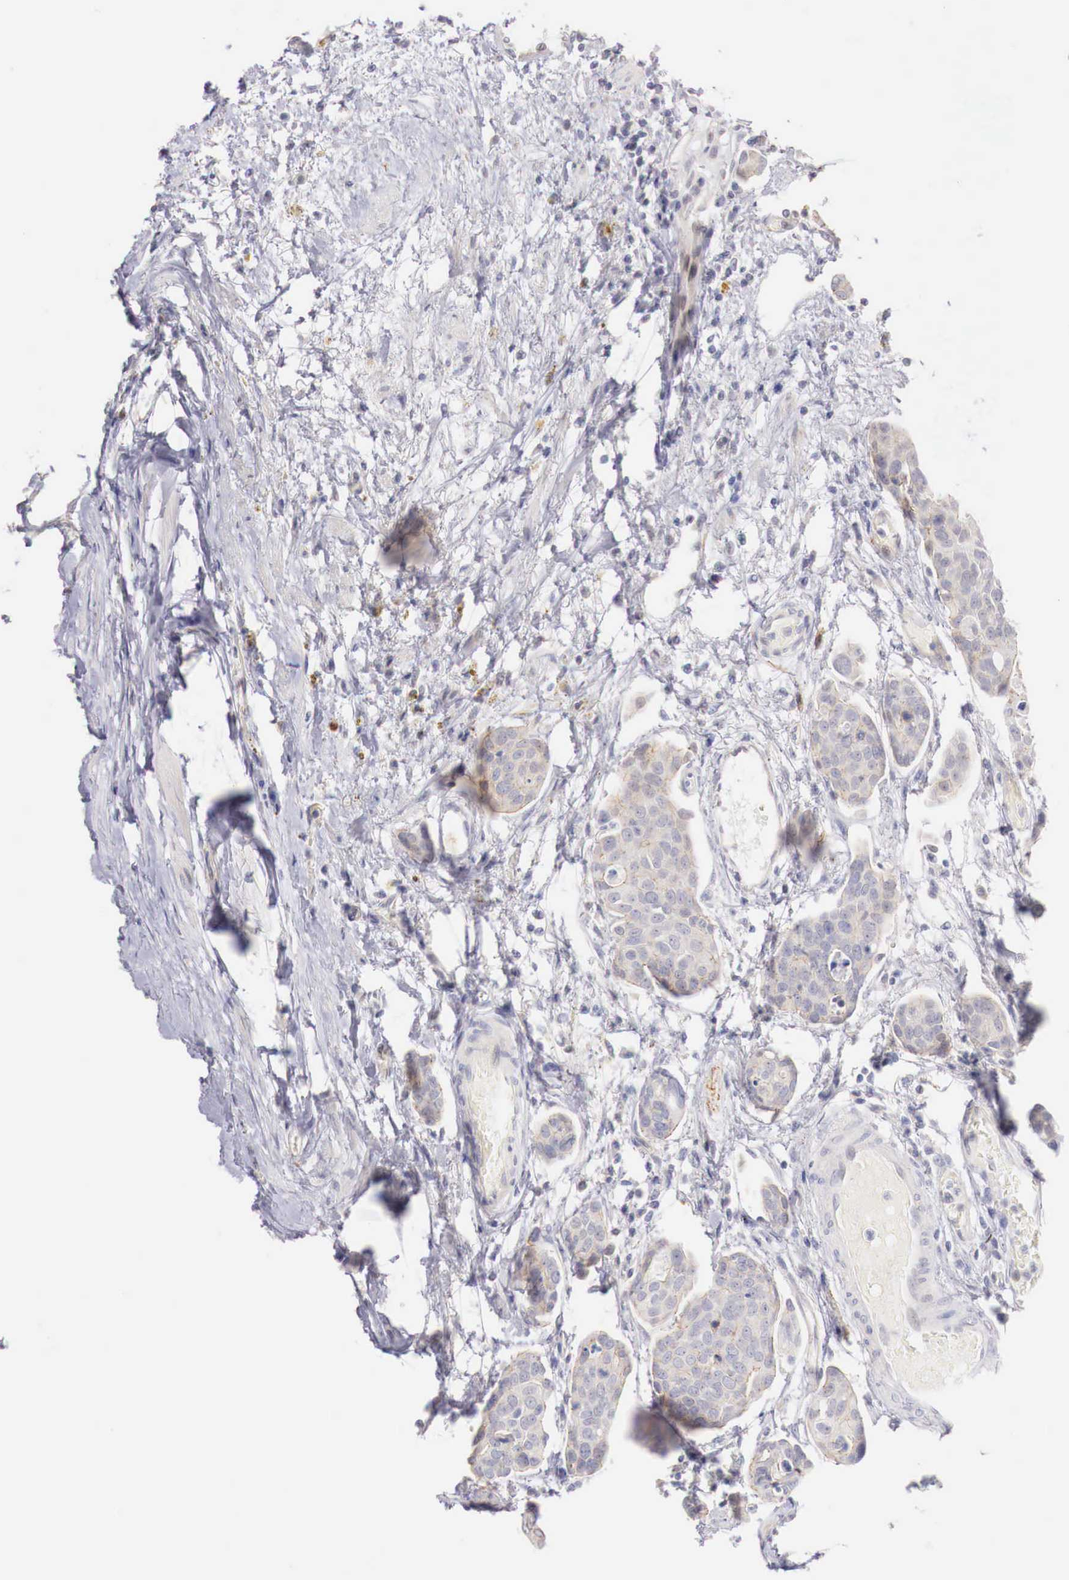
{"staining": {"intensity": "negative", "quantity": "none", "location": "none"}, "tissue": "urothelial cancer", "cell_type": "Tumor cells", "image_type": "cancer", "snomed": [{"axis": "morphology", "description": "Urothelial carcinoma, High grade"}, {"axis": "topography", "description": "Urinary bladder"}], "caption": "Image shows no protein positivity in tumor cells of urothelial carcinoma (high-grade) tissue. (Brightfield microscopy of DAB IHC at high magnification).", "gene": "TRIM13", "patient": {"sex": "male", "age": 78}}